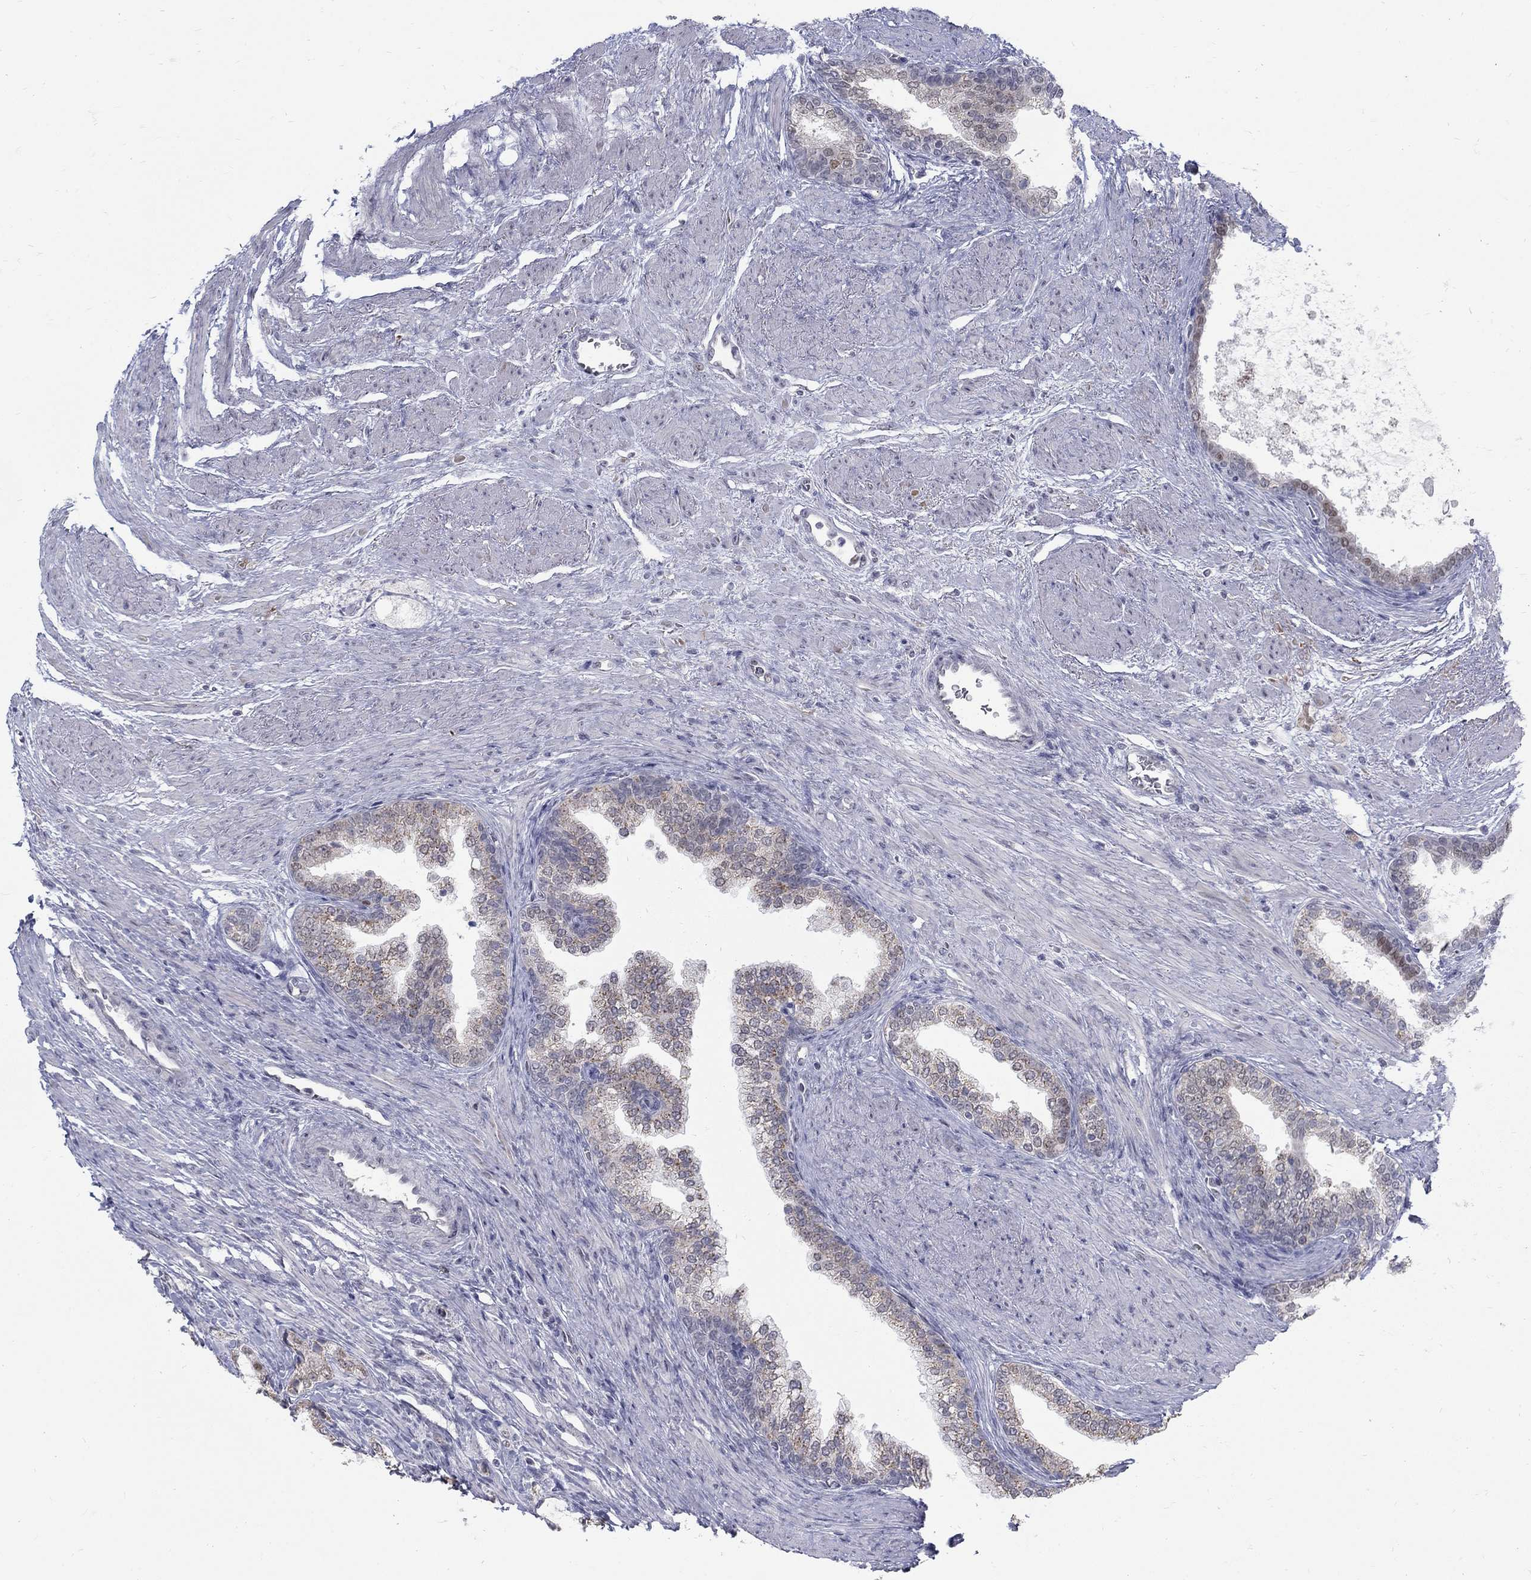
{"staining": {"intensity": "strong", "quantity": "<25%", "location": "nuclear"}, "tissue": "prostate cancer", "cell_type": "Tumor cells", "image_type": "cancer", "snomed": [{"axis": "morphology", "description": "Adenocarcinoma, NOS"}, {"axis": "topography", "description": "Prostate and seminal vesicle, NOS"}, {"axis": "topography", "description": "Prostate"}], "caption": "Prostate cancer (adenocarcinoma) was stained to show a protein in brown. There is medium levels of strong nuclear expression in approximately <25% of tumor cells.", "gene": "GCFC2", "patient": {"sex": "male", "age": 62}}